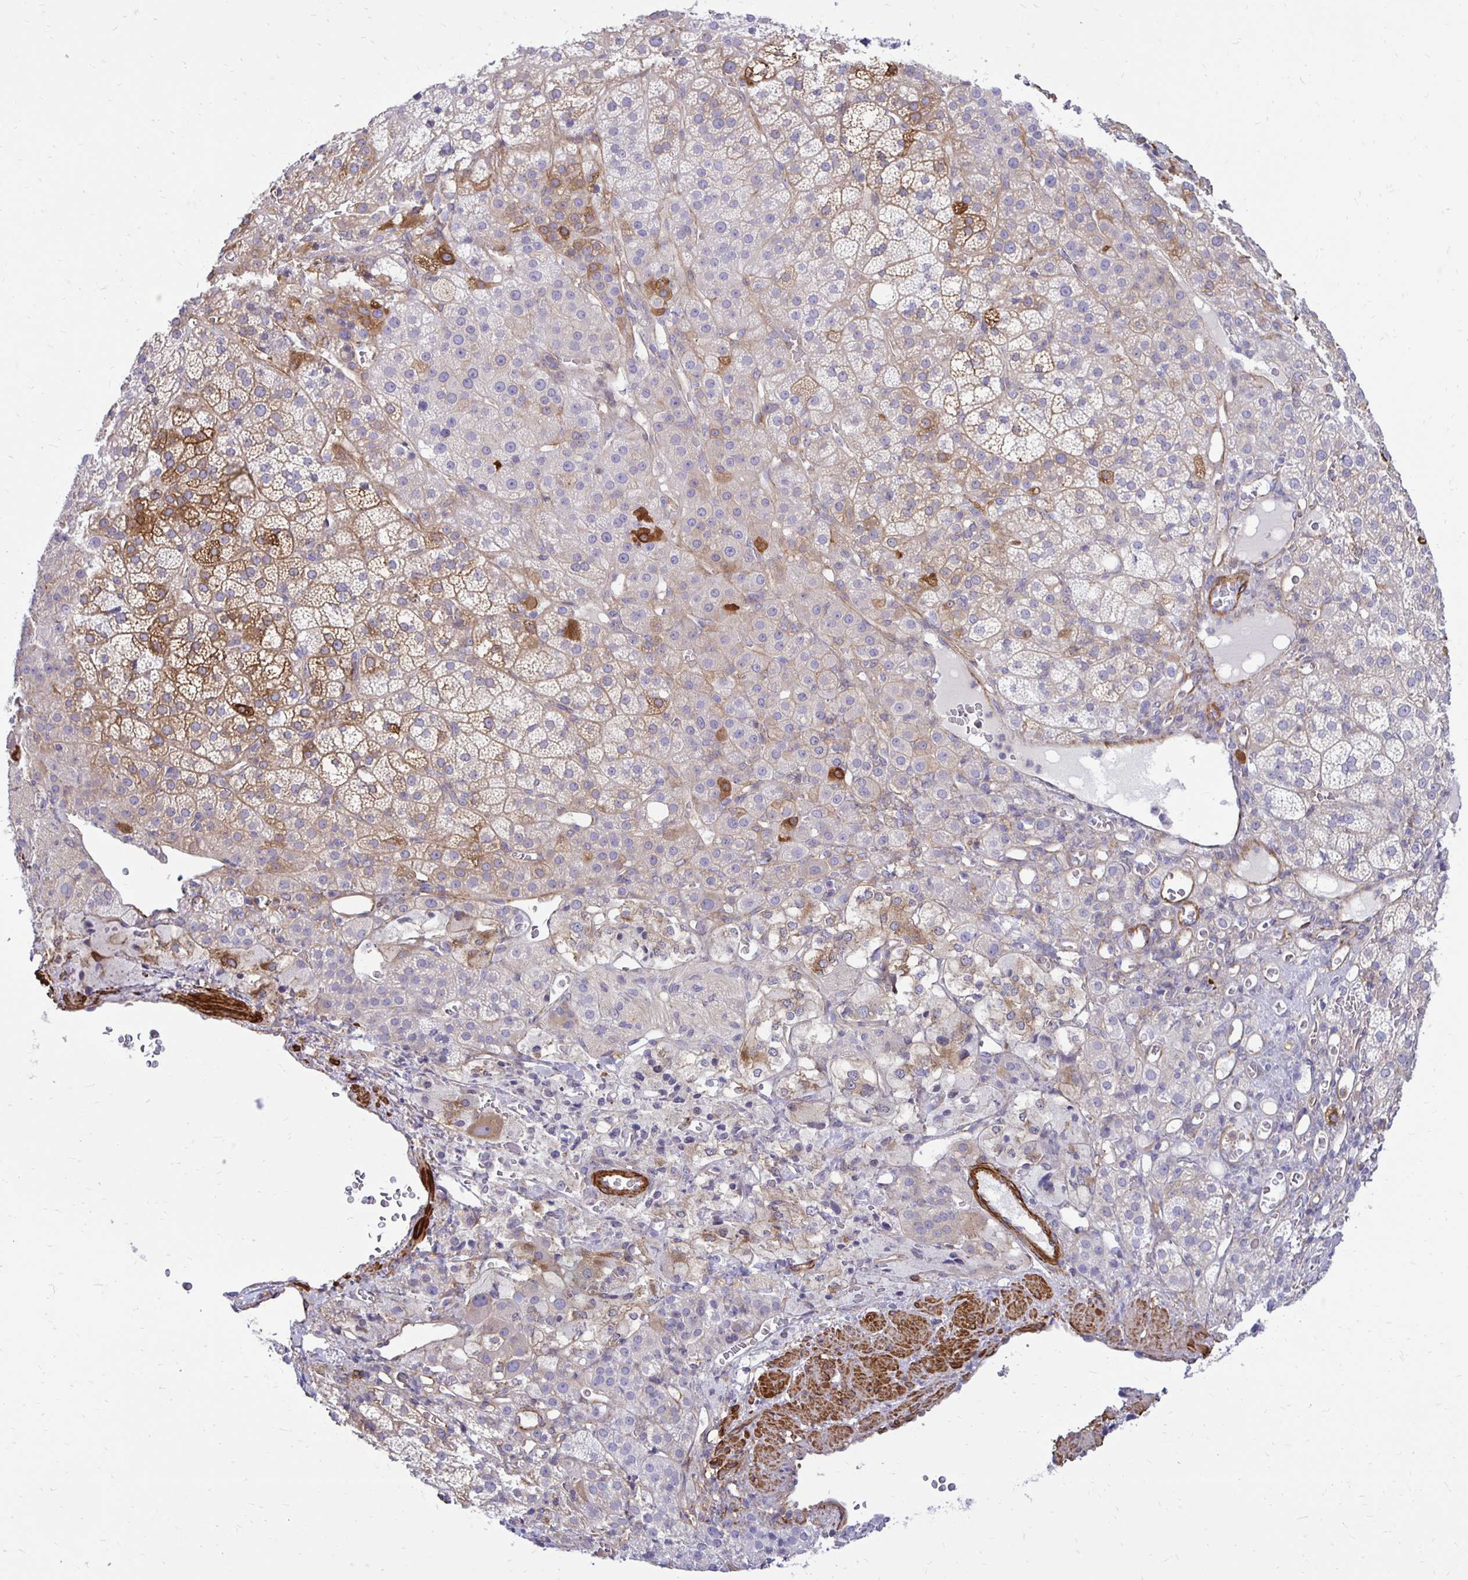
{"staining": {"intensity": "moderate", "quantity": "<25%", "location": "cytoplasmic/membranous"}, "tissue": "adrenal gland", "cell_type": "Glandular cells", "image_type": "normal", "snomed": [{"axis": "morphology", "description": "Normal tissue, NOS"}, {"axis": "topography", "description": "Adrenal gland"}], "caption": "Moderate cytoplasmic/membranous staining for a protein is present in approximately <25% of glandular cells of normal adrenal gland using immunohistochemistry.", "gene": "CTPS1", "patient": {"sex": "female", "age": 60}}